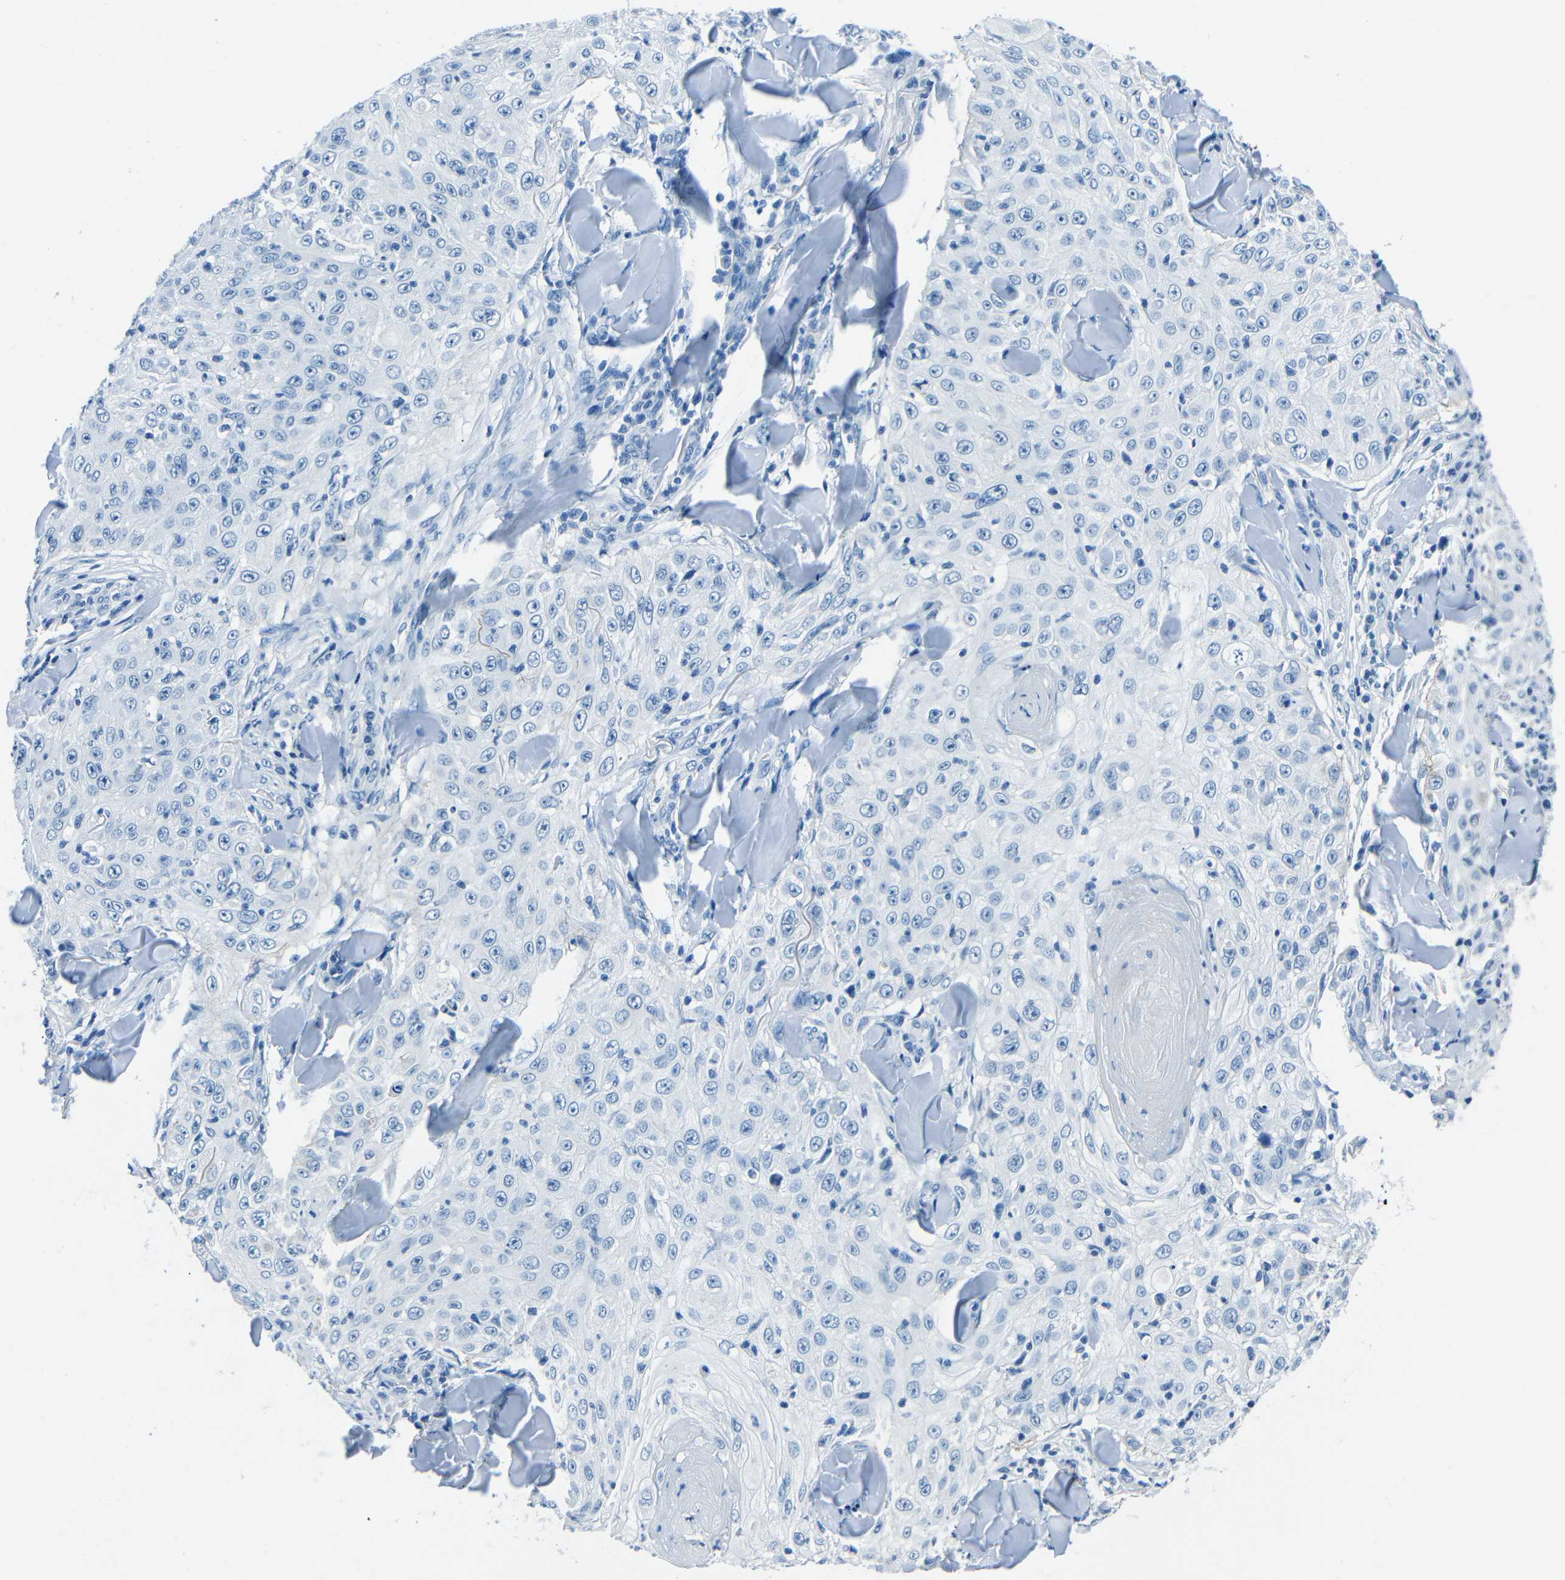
{"staining": {"intensity": "negative", "quantity": "none", "location": "none"}, "tissue": "skin cancer", "cell_type": "Tumor cells", "image_type": "cancer", "snomed": [{"axis": "morphology", "description": "Squamous cell carcinoma, NOS"}, {"axis": "topography", "description": "Skin"}], "caption": "Immunohistochemistry micrograph of neoplastic tissue: squamous cell carcinoma (skin) stained with DAB reveals no significant protein positivity in tumor cells.", "gene": "FBN2", "patient": {"sex": "male", "age": 86}}